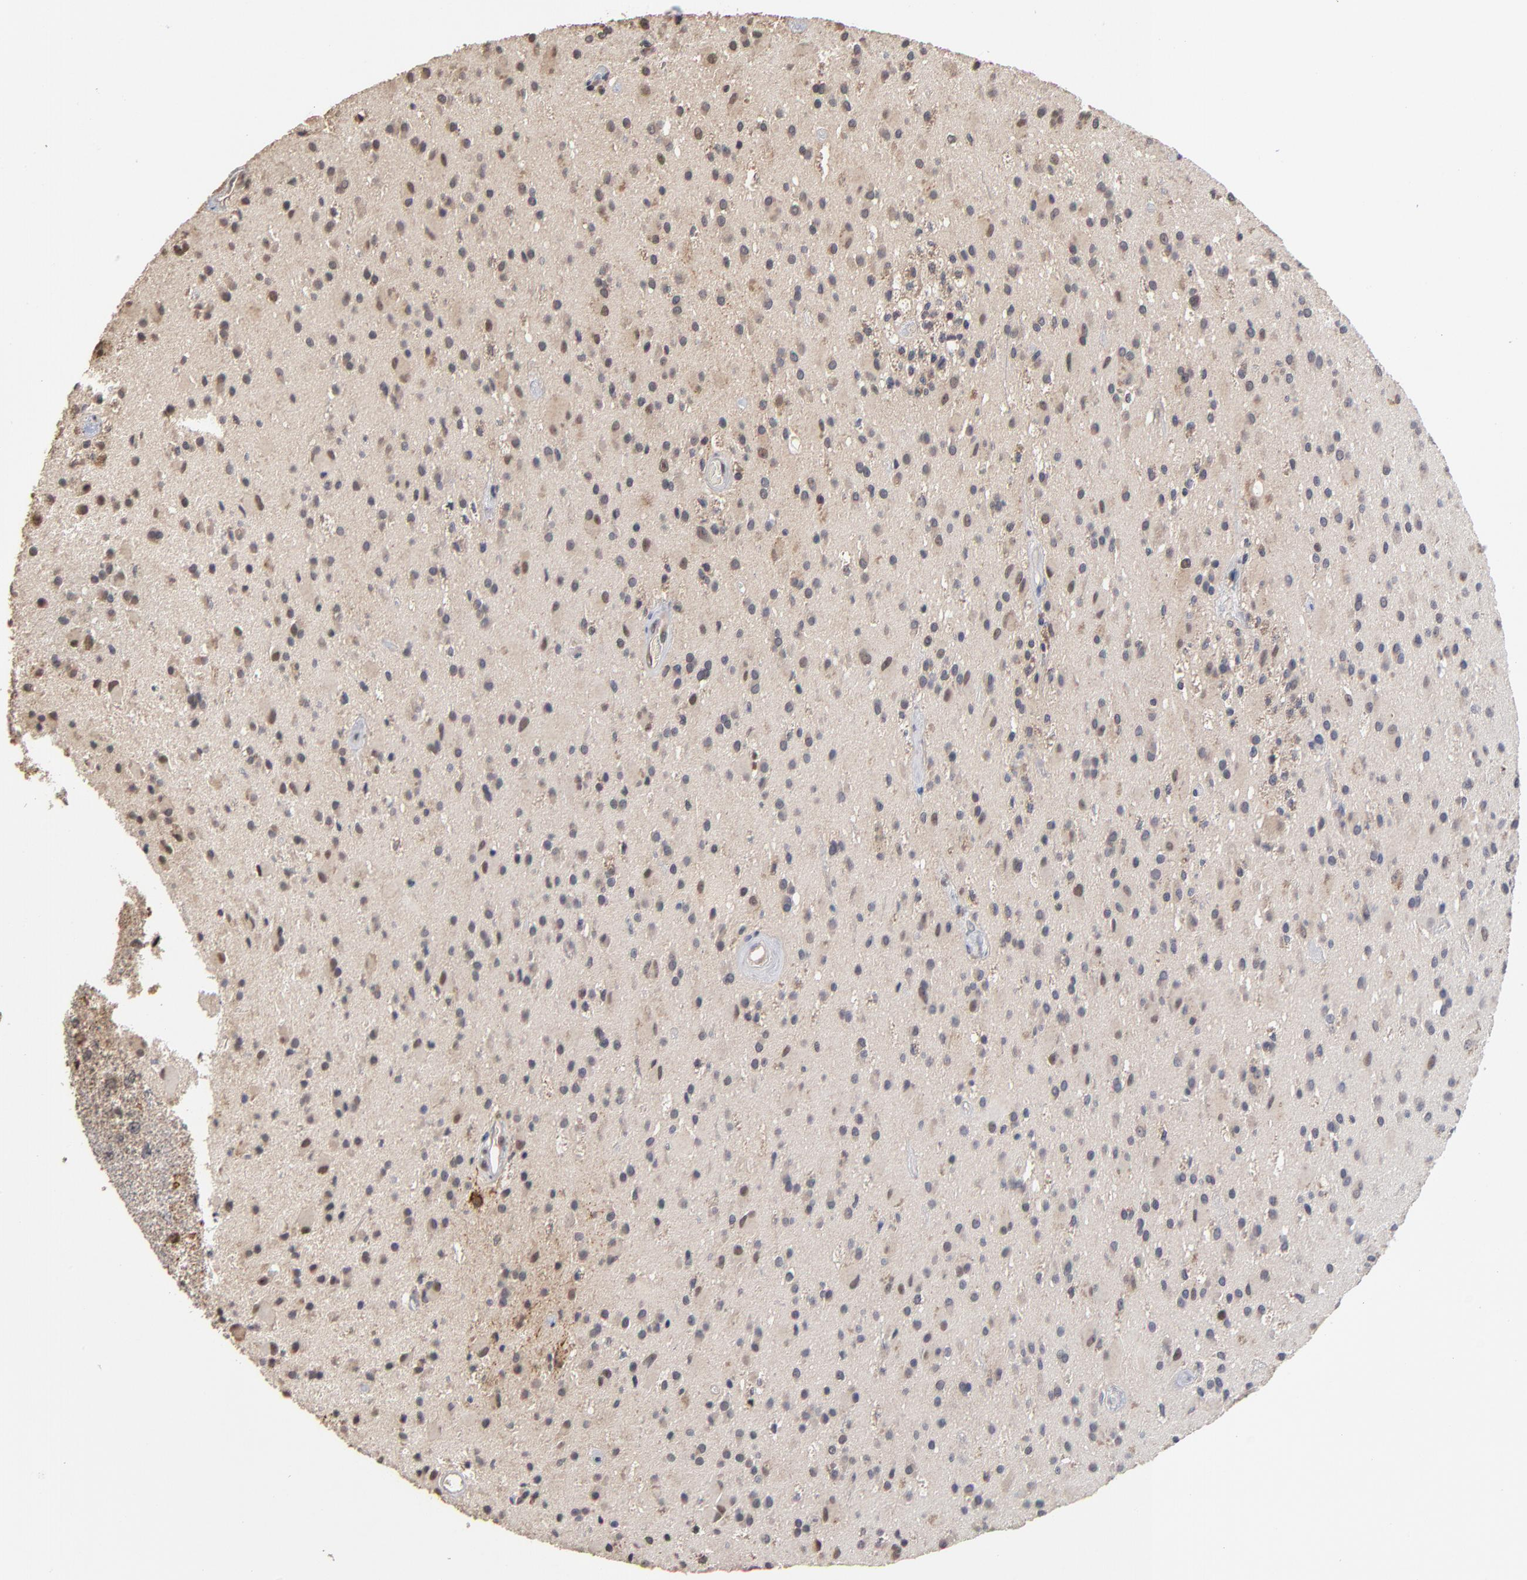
{"staining": {"intensity": "weak", "quantity": "<25%", "location": "cytoplasmic/membranous"}, "tissue": "glioma", "cell_type": "Tumor cells", "image_type": "cancer", "snomed": [{"axis": "morphology", "description": "Glioma, malignant, Low grade"}, {"axis": "topography", "description": "Brain"}], "caption": "Low-grade glioma (malignant) was stained to show a protein in brown. There is no significant staining in tumor cells. (Brightfield microscopy of DAB (3,3'-diaminobenzidine) immunohistochemistry (IHC) at high magnification).", "gene": "ASB8", "patient": {"sex": "male", "age": 58}}